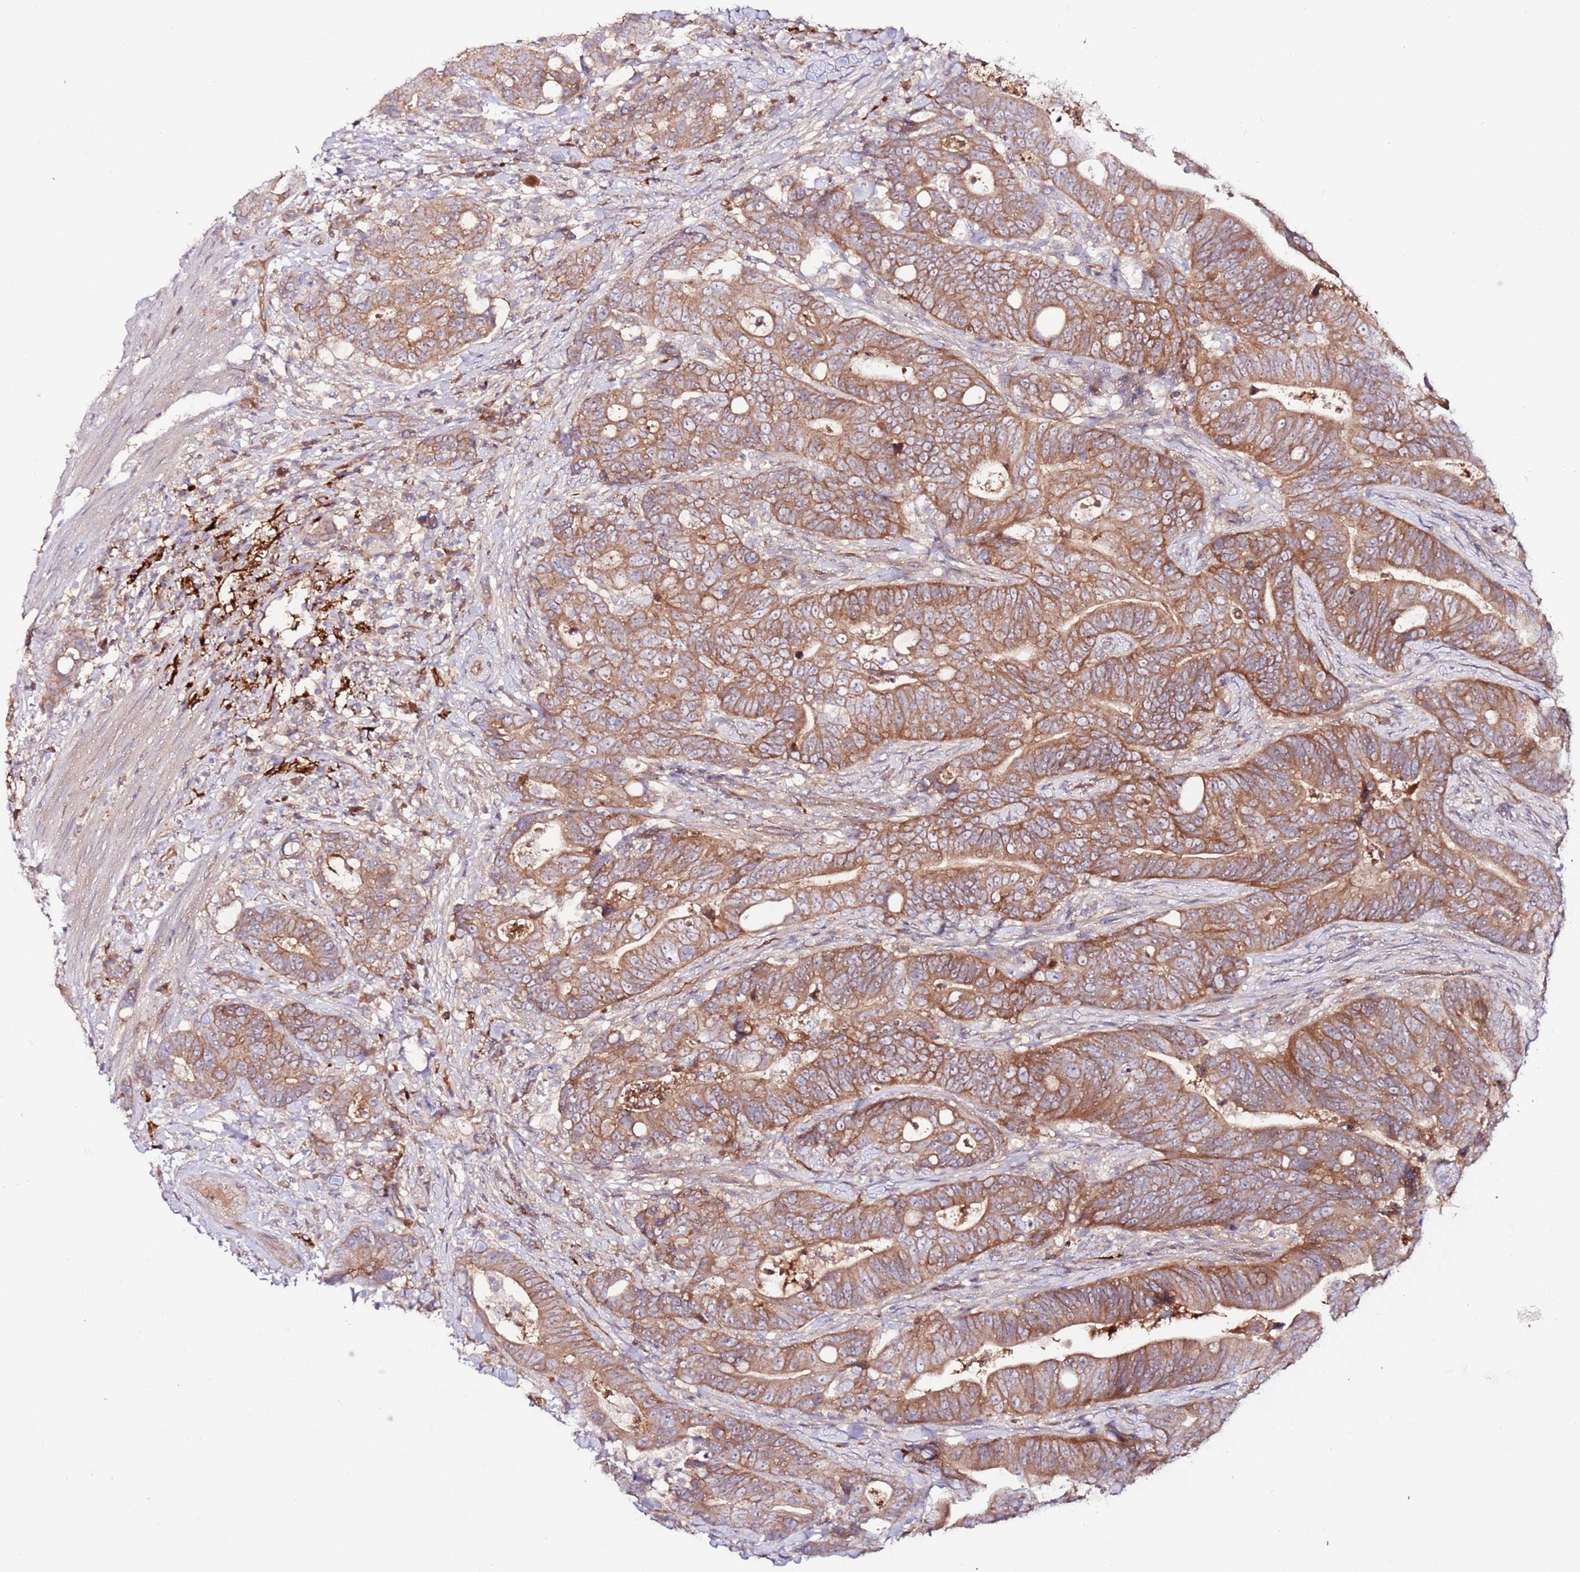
{"staining": {"intensity": "moderate", "quantity": ">75%", "location": "cytoplasmic/membranous"}, "tissue": "colorectal cancer", "cell_type": "Tumor cells", "image_type": "cancer", "snomed": [{"axis": "morphology", "description": "Adenocarcinoma, NOS"}, {"axis": "topography", "description": "Colon"}], "caption": "A brown stain shows moderate cytoplasmic/membranous positivity of a protein in human adenocarcinoma (colorectal) tumor cells.", "gene": "FLVCR1", "patient": {"sex": "female", "age": 82}}